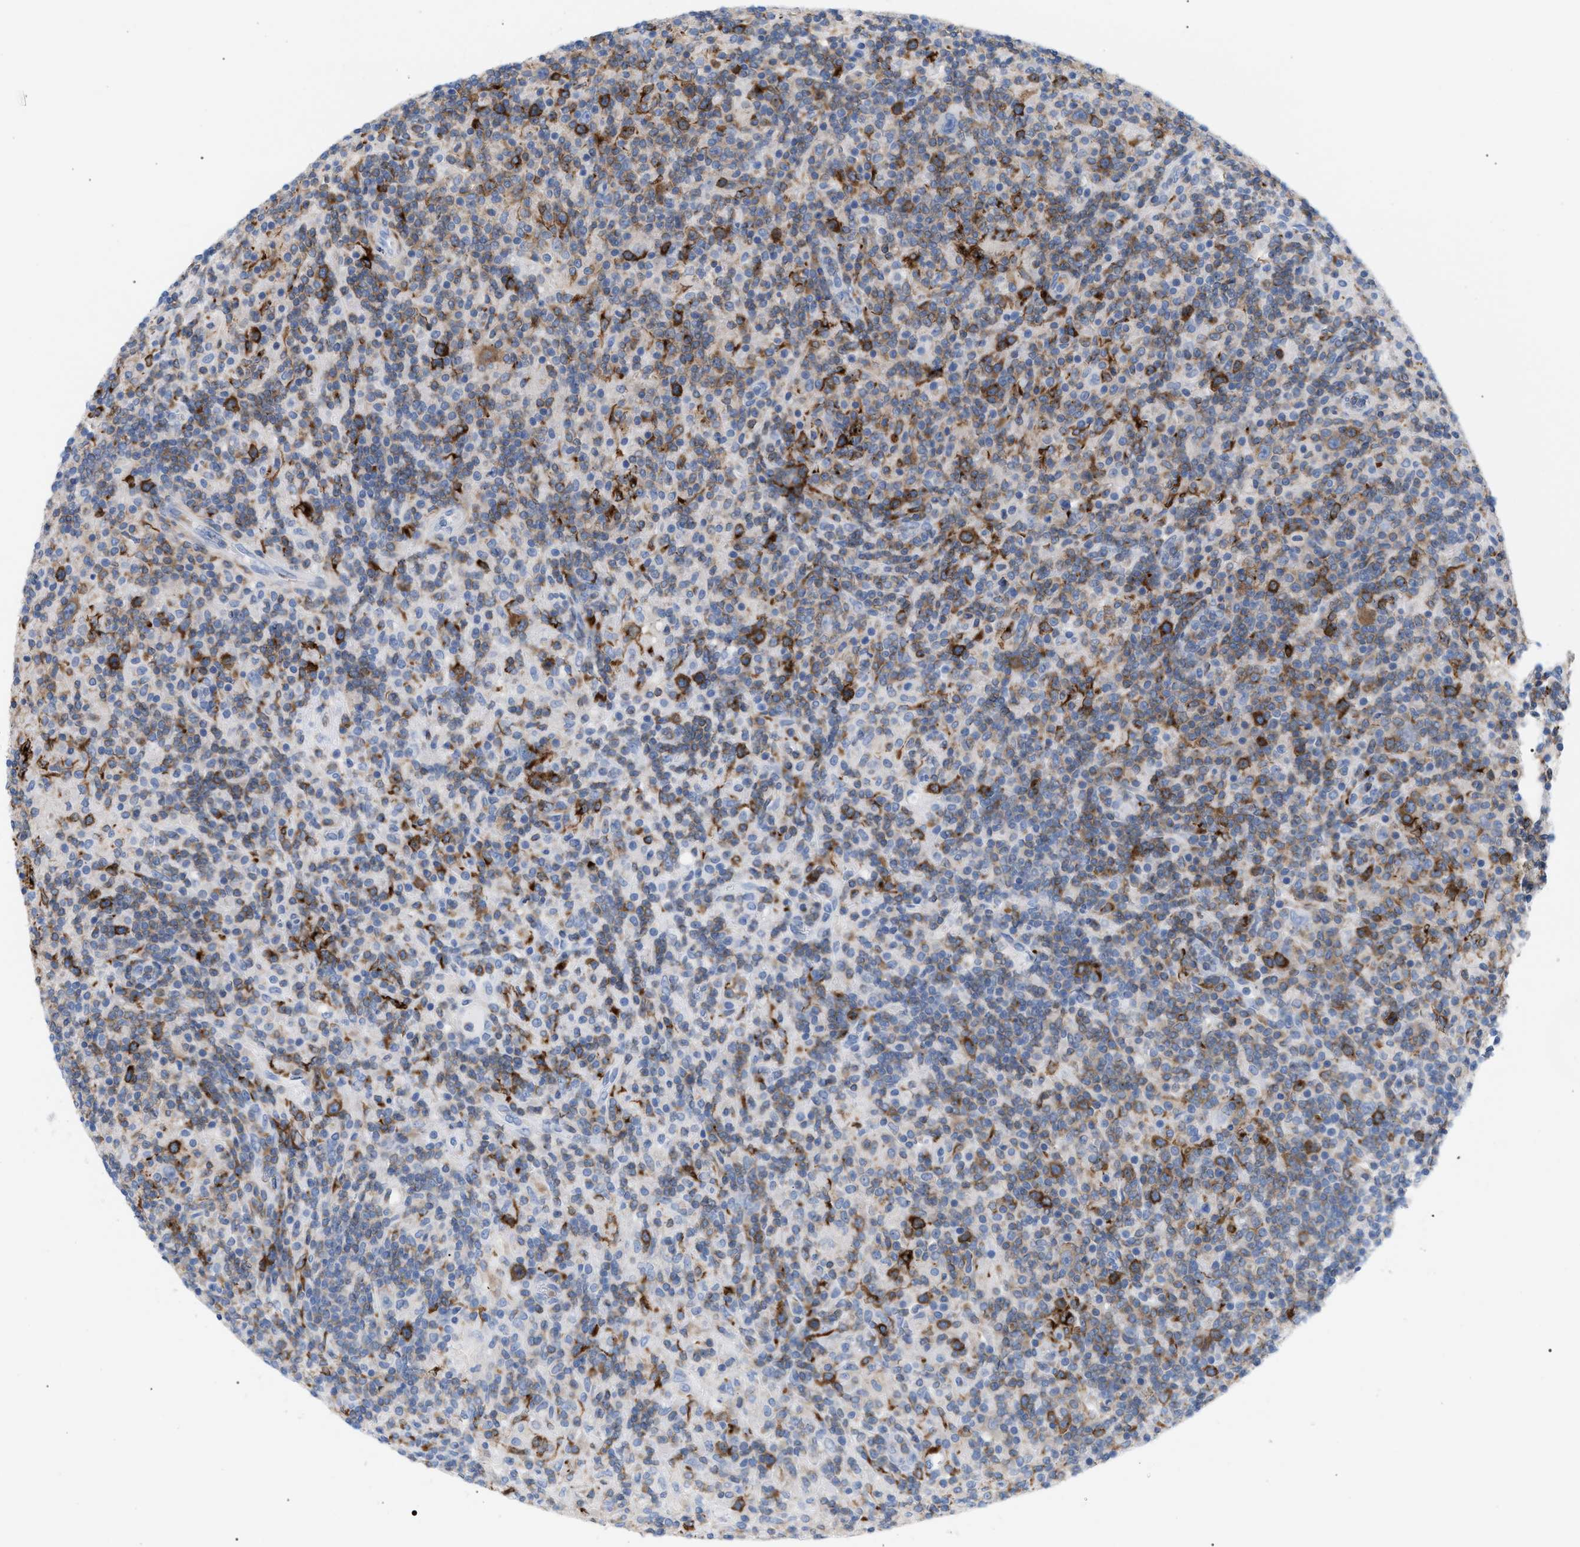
{"staining": {"intensity": "moderate", "quantity": ">75%", "location": "cytoplasmic/membranous"}, "tissue": "lymphoma", "cell_type": "Tumor cells", "image_type": "cancer", "snomed": [{"axis": "morphology", "description": "Hodgkin's disease, NOS"}, {"axis": "topography", "description": "Lymph node"}], "caption": "Protein analysis of Hodgkin's disease tissue demonstrates moderate cytoplasmic/membranous staining in about >75% of tumor cells.", "gene": "TACC3", "patient": {"sex": "male", "age": 70}}